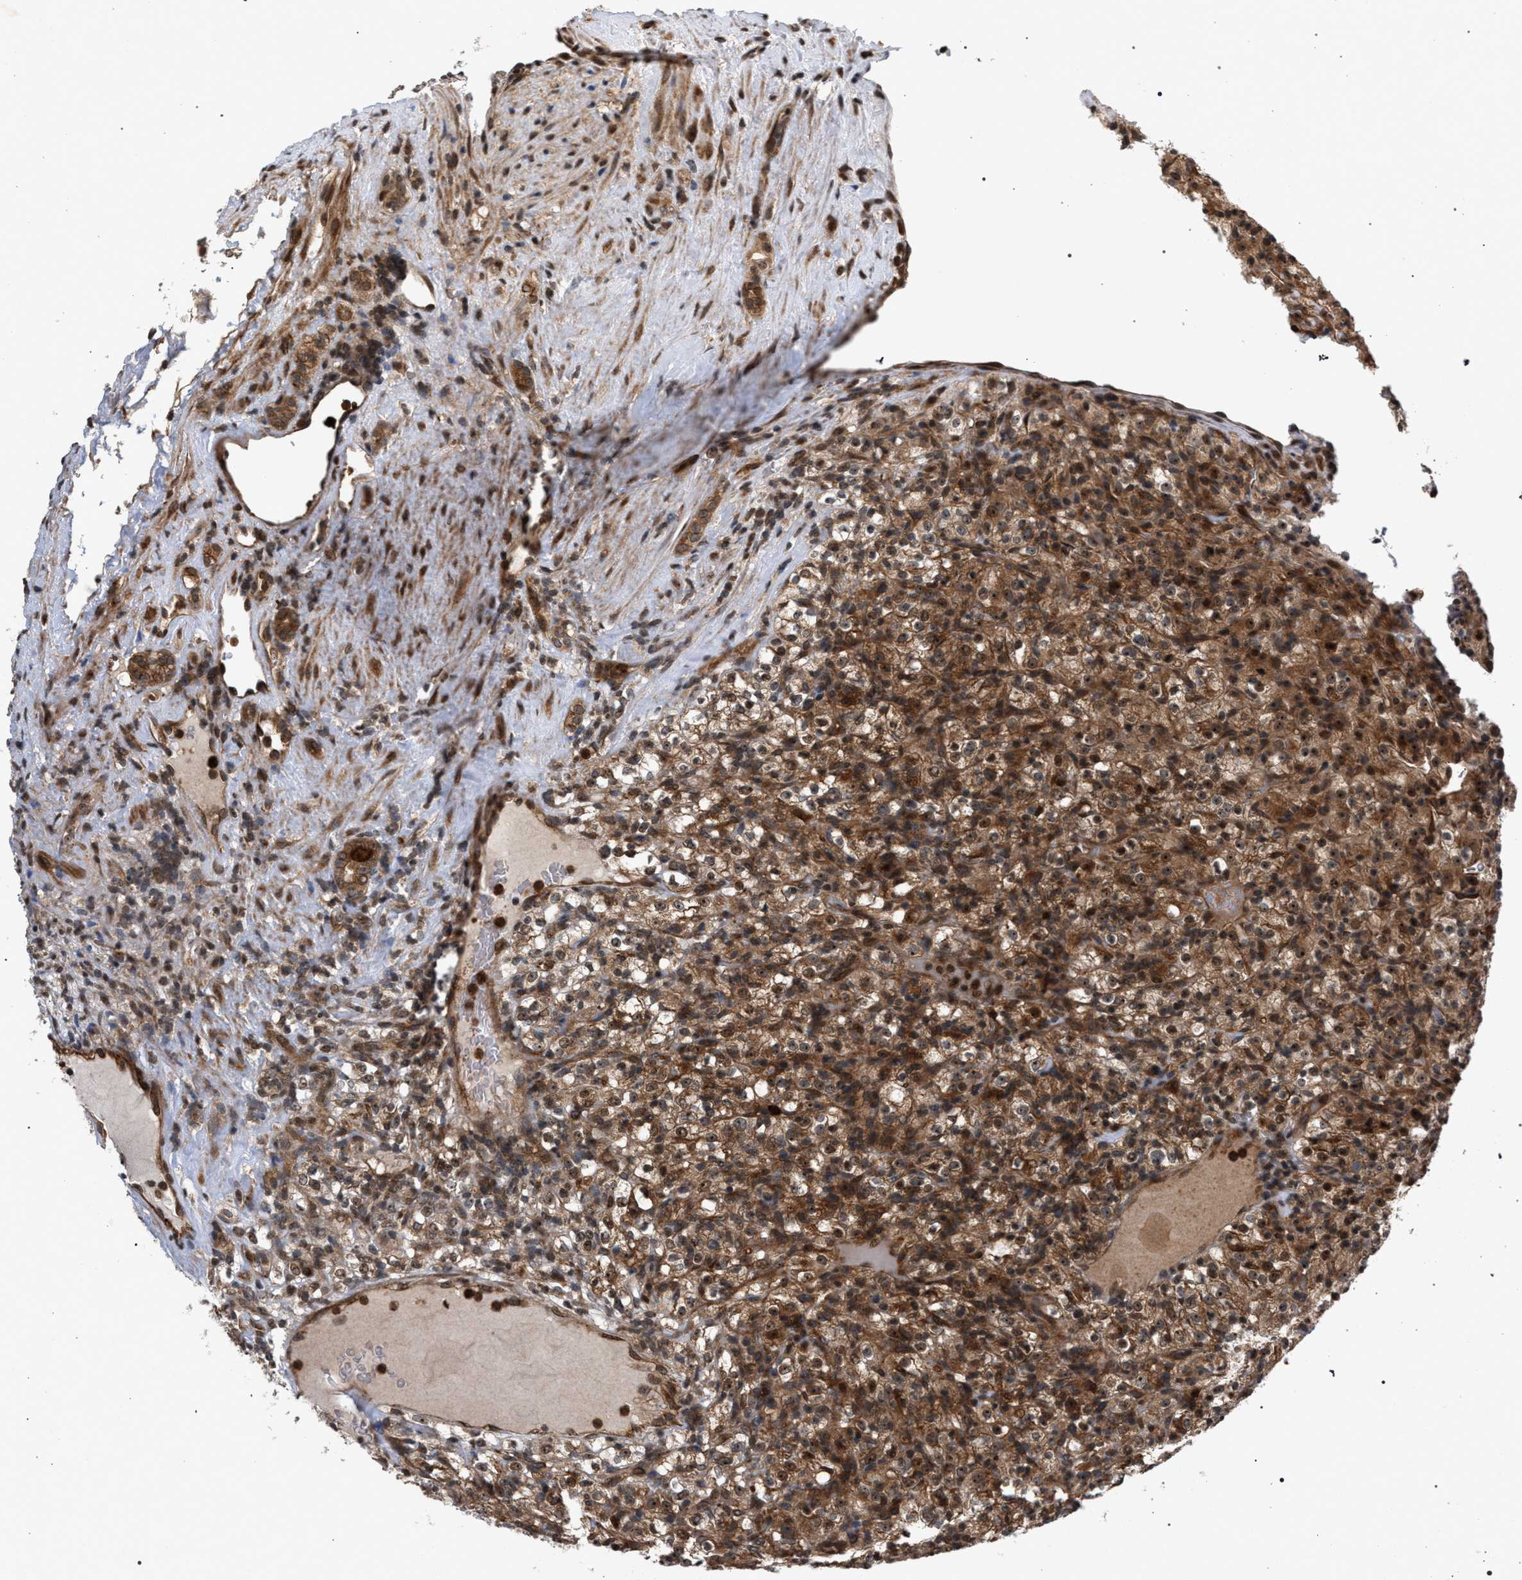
{"staining": {"intensity": "moderate", "quantity": ">75%", "location": "cytoplasmic/membranous"}, "tissue": "renal cancer", "cell_type": "Tumor cells", "image_type": "cancer", "snomed": [{"axis": "morphology", "description": "Normal tissue, NOS"}, {"axis": "morphology", "description": "Adenocarcinoma, NOS"}, {"axis": "topography", "description": "Kidney"}], "caption": "Moderate cytoplasmic/membranous staining for a protein is appreciated in about >75% of tumor cells of adenocarcinoma (renal) using immunohistochemistry (IHC).", "gene": "IRAK4", "patient": {"sex": "female", "age": 72}}